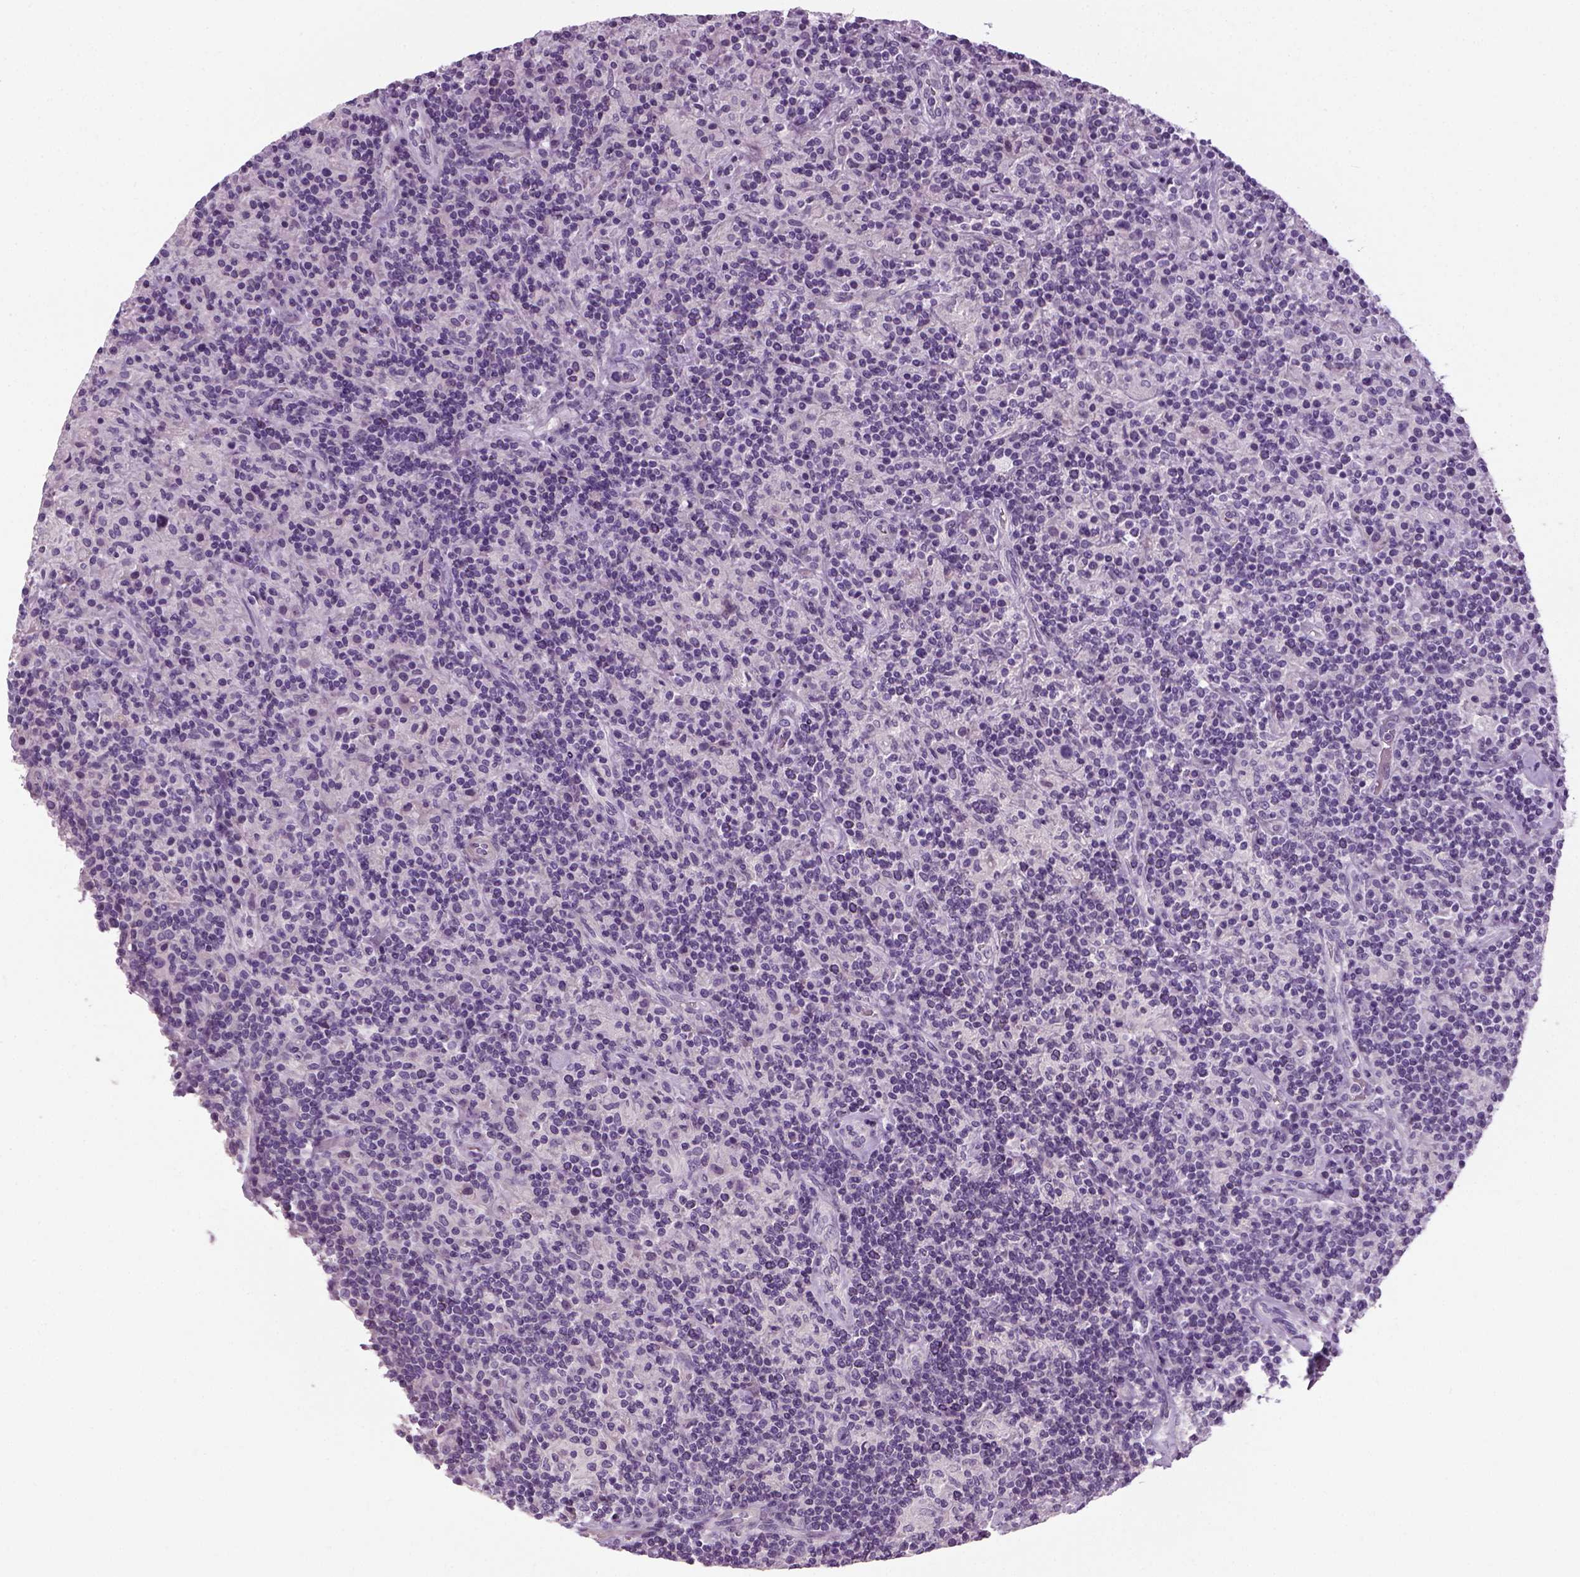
{"staining": {"intensity": "negative", "quantity": "none", "location": "none"}, "tissue": "lymphoma", "cell_type": "Tumor cells", "image_type": "cancer", "snomed": [{"axis": "morphology", "description": "Hodgkin's disease, NOS"}, {"axis": "topography", "description": "Lymph node"}], "caption": "IHC photomicrograph of neoplastic tissue: human Hodgkin's disease stained with DAB (3,3'-diaminobenzidine) shows no significant protein expression in tumor cells.", "gene": "ELOVL3", "patient": {"sex": "male", "age": 70}}